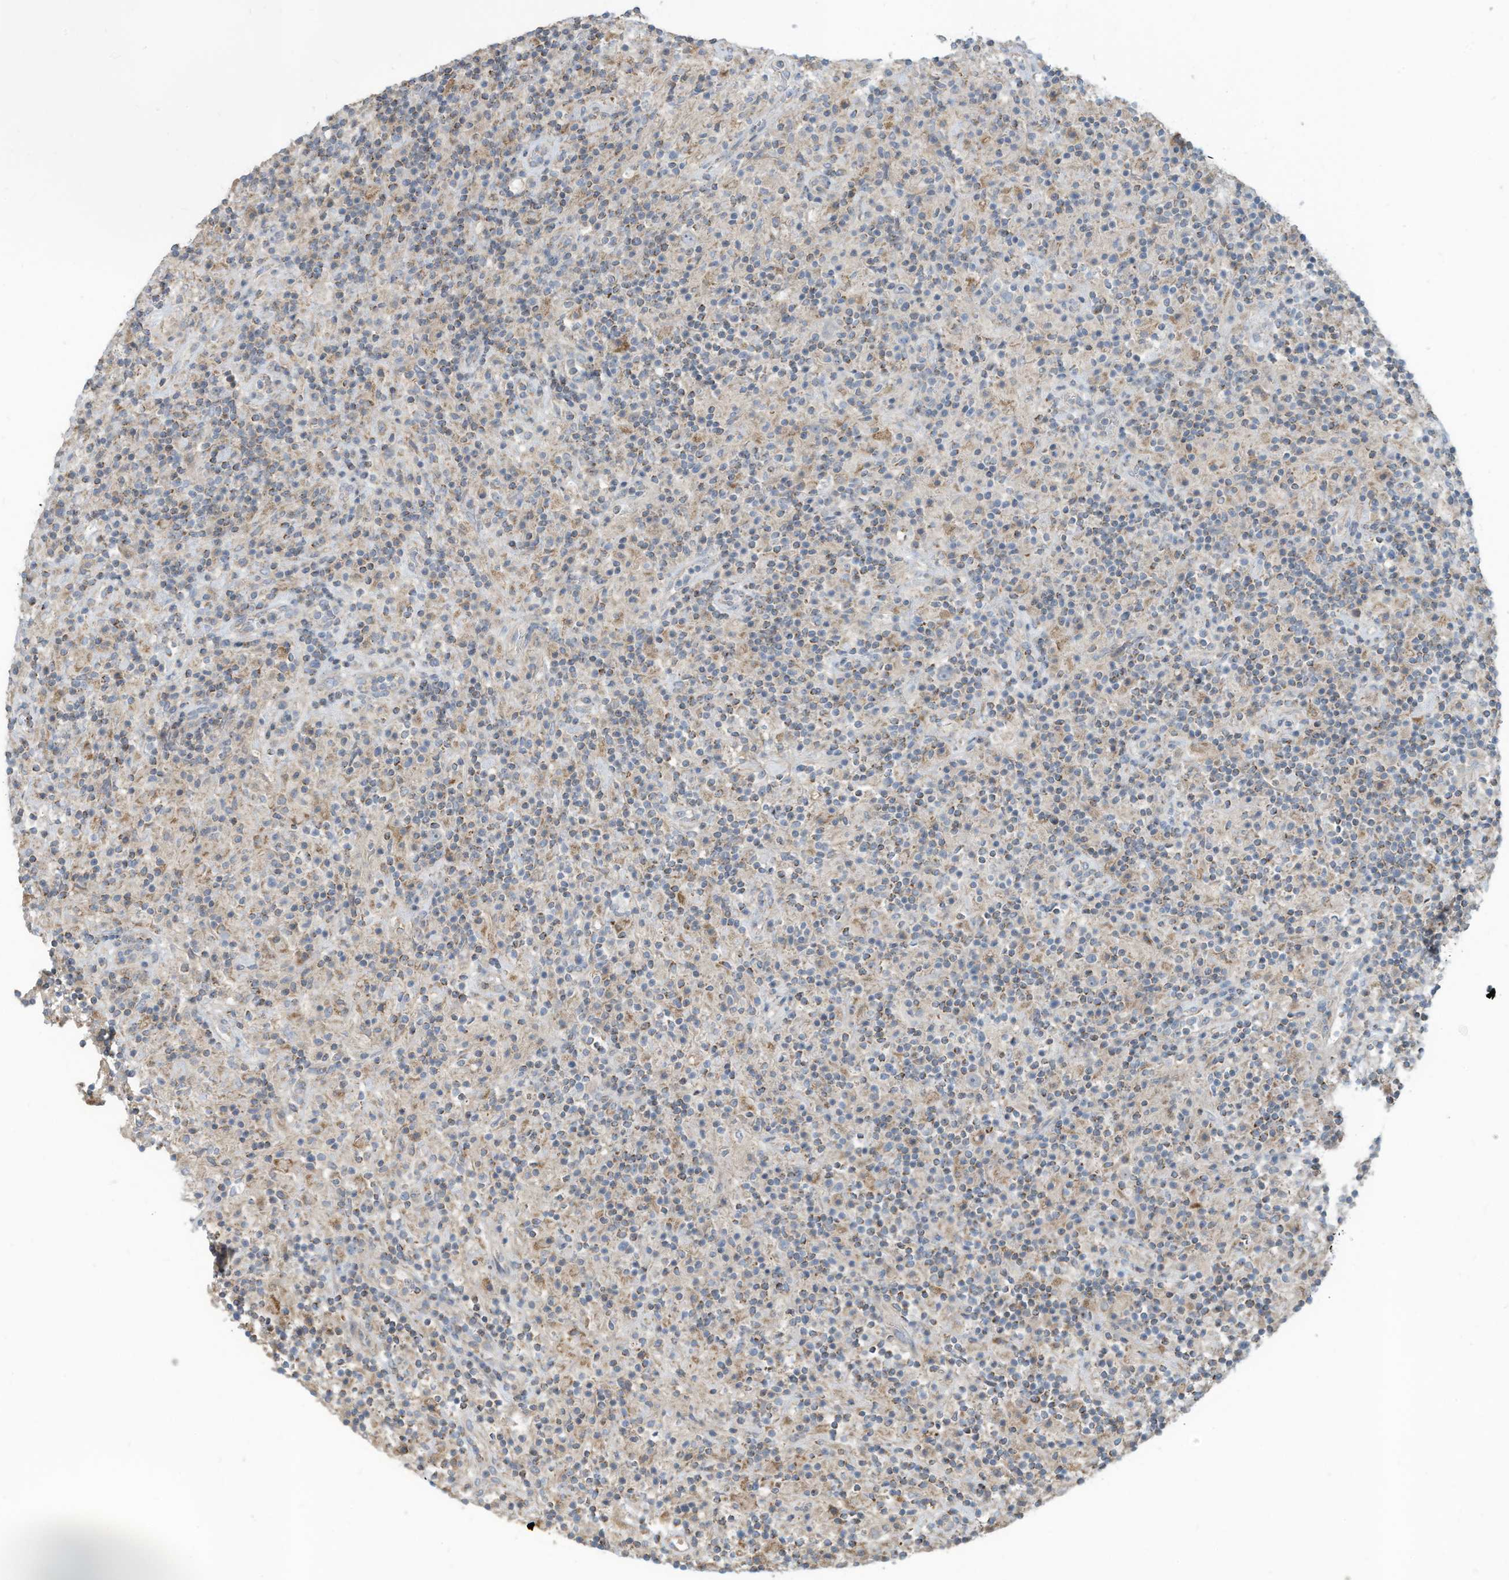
{"staining": {"intensity": "negative", "quantity": "none", "location": "none"}, "tissue": "lymphoma", "cell_type": "Tumor cells", "image_type": "cancer", "snomed": [{"axis": "morphology", "description": "Hodgkin's disease, NOS"}, {"axis": "topography", "description": "Lymph node"}], "caption": "This micrograph is of Hodgkin's disease stained with immunohistochemistry to label a protein in brown with the nuclei are counter-stained blue. There is no positivity in tumor cells.", "gene": "GTPBP2", "patient": {"sex": "male", "age": 70}}